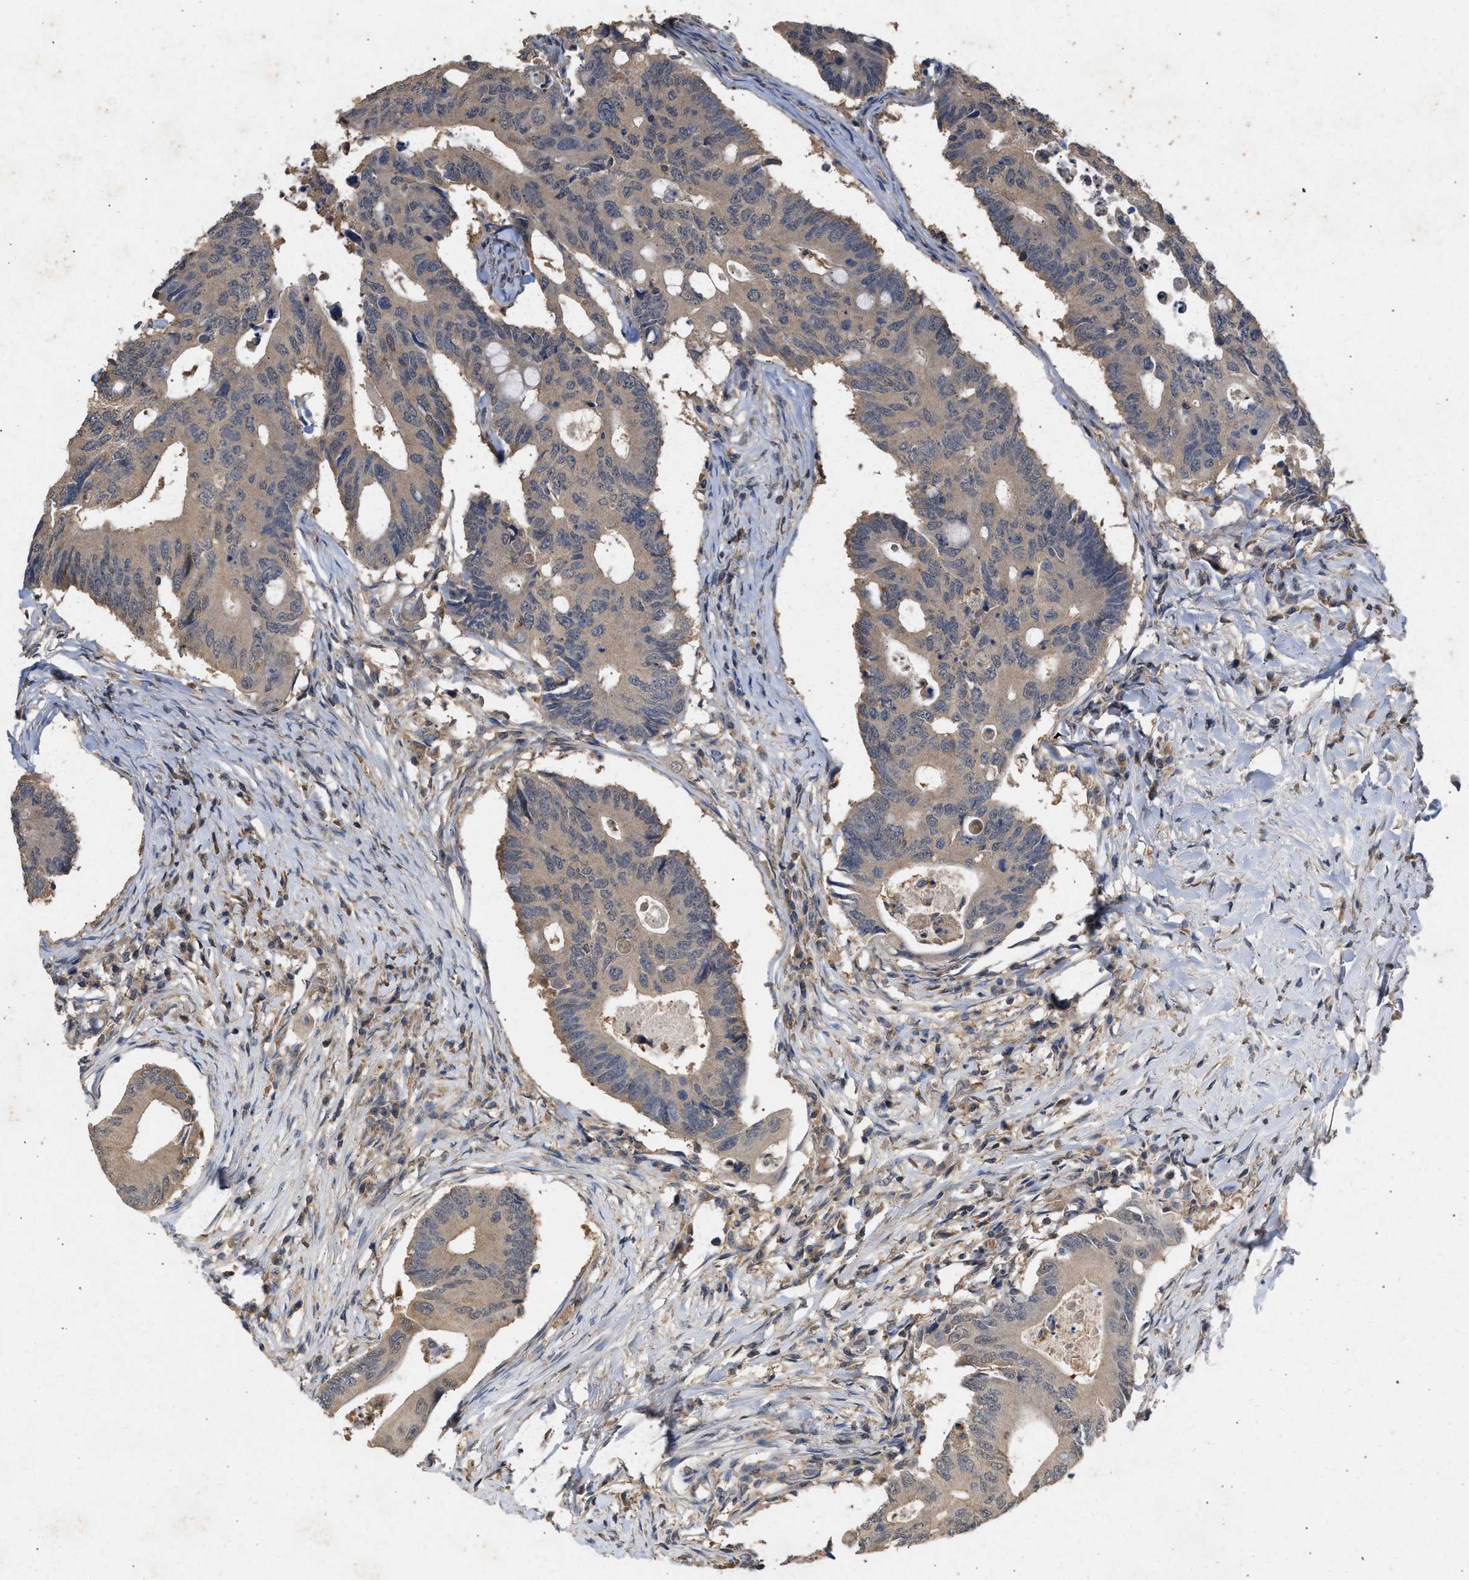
{"staining": {"intensity": "weak", "quantity": "<25%", "location": "cytoplasmic/membranous"}, "tissue": "colorectal cancer", "cell_type": "Tumor cells", "image_type": "cancer", "snomed": [{"axis": "morphology", "description": "Adenocarcinoma, NOS"}, {"axis": "topography", "description": "Colon"}], "caption": "The histopathology image displays no staining of tumor cells in colorectal adenocarcinoma. The staining is performed using DAB (3,3'-diaminobenzidine) brown chromogen with nuclei counter-stained in using hematoxylin.", "gene": "FITM1", "patient": {"sex": "male", "age": 71}}